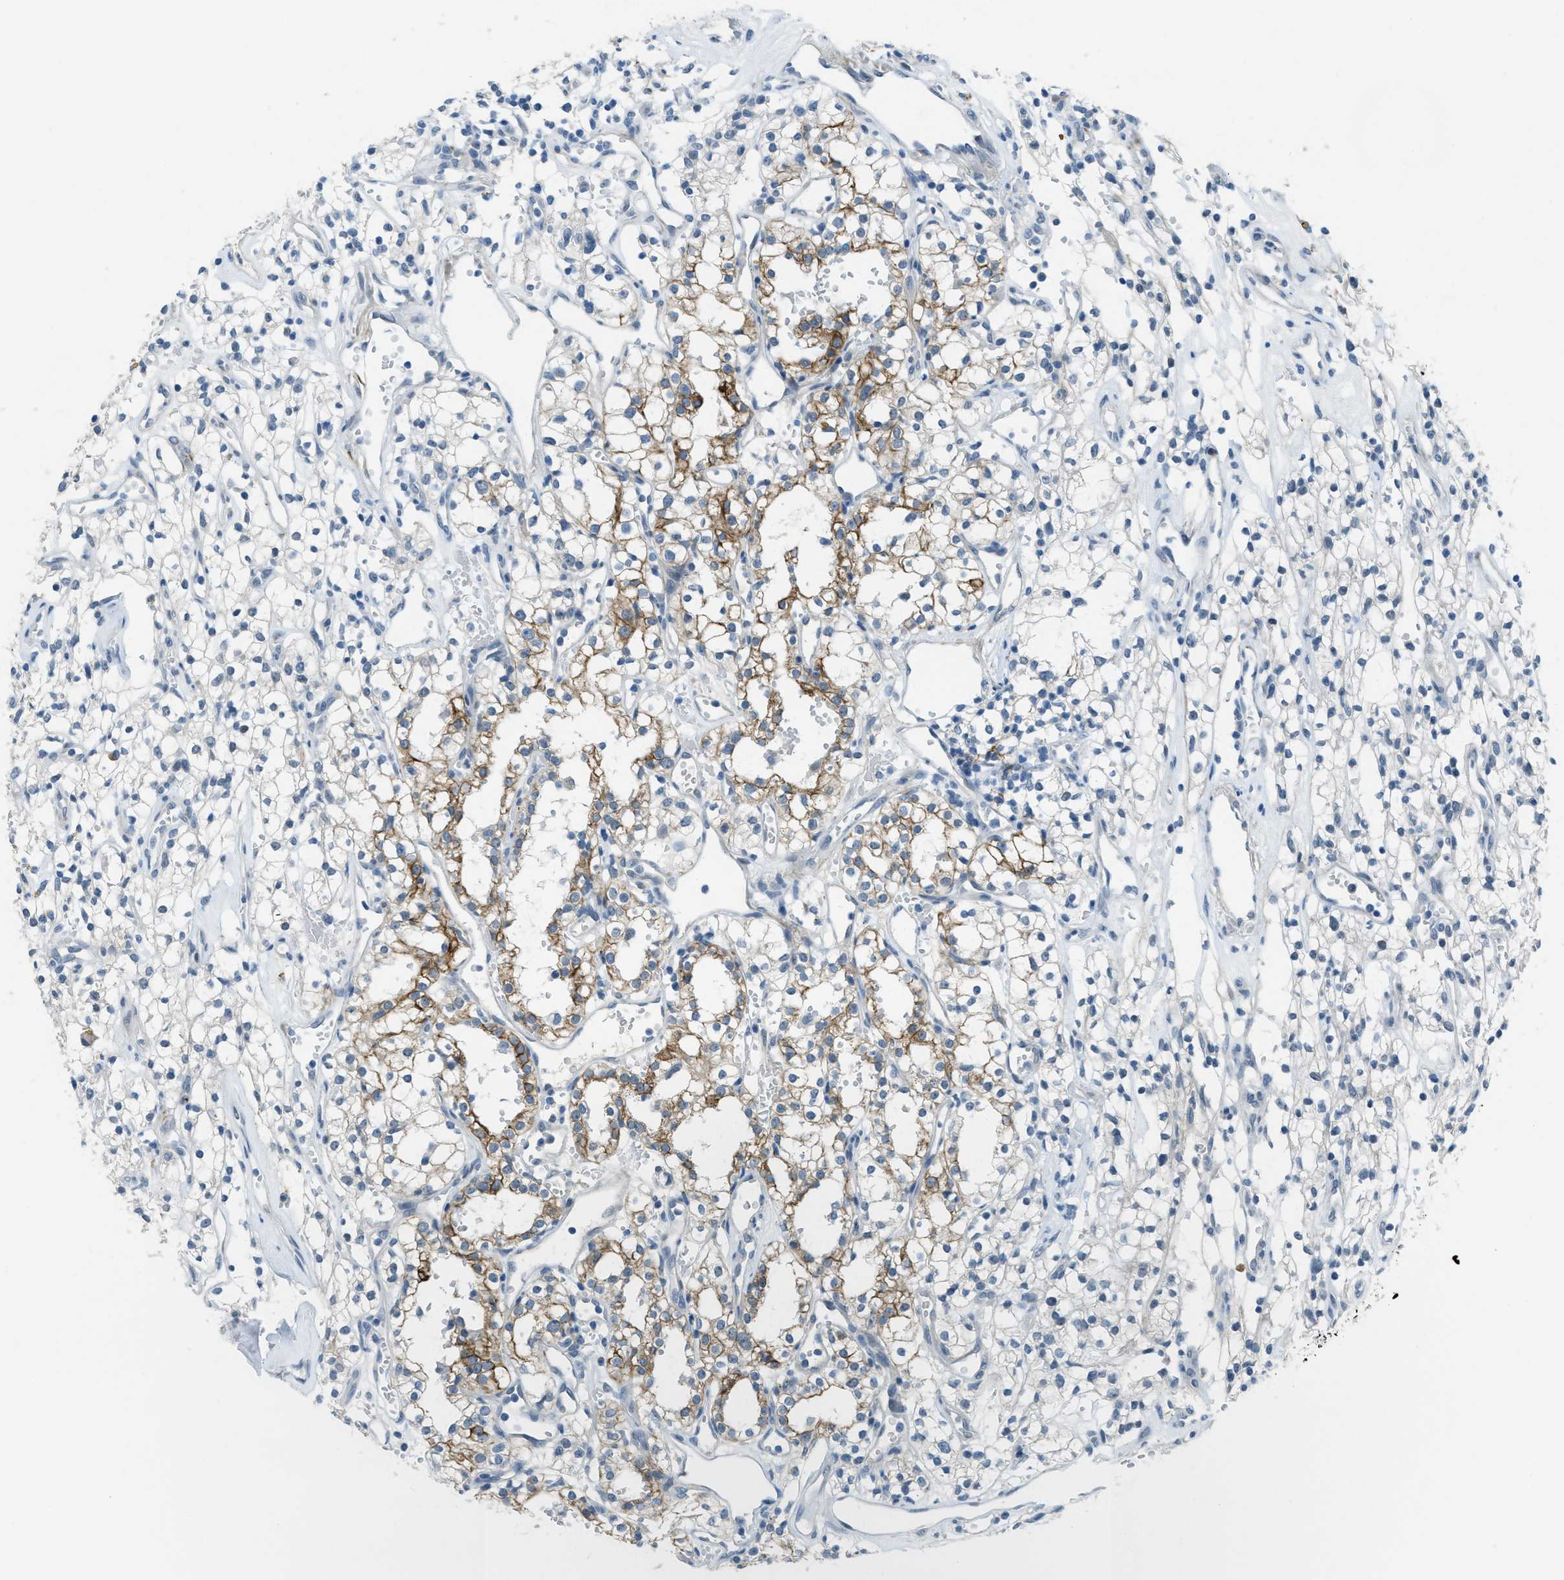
{"staining": {"intensity": "moderate", "quantity": "<25%", "location": "cytoplasmic/membranous"}, "tissue": "renal cancer", "cell_type": "Tumor cells", "image_type": "cancer", "snomed": [{"axis": "morphology", "description": "Adenocarcinoma, NOS"}, {"axis": "topography", "description": "Kidney"}], "caption": "This is an image of immunohistochemistry (IHC) staining of renal adenocarcinoma, which shows moderate staining in the cytoplasmic/membranous of tumor cells.", "gene": "KLHL8", "patient": {"sex": "male", "age": 59}}